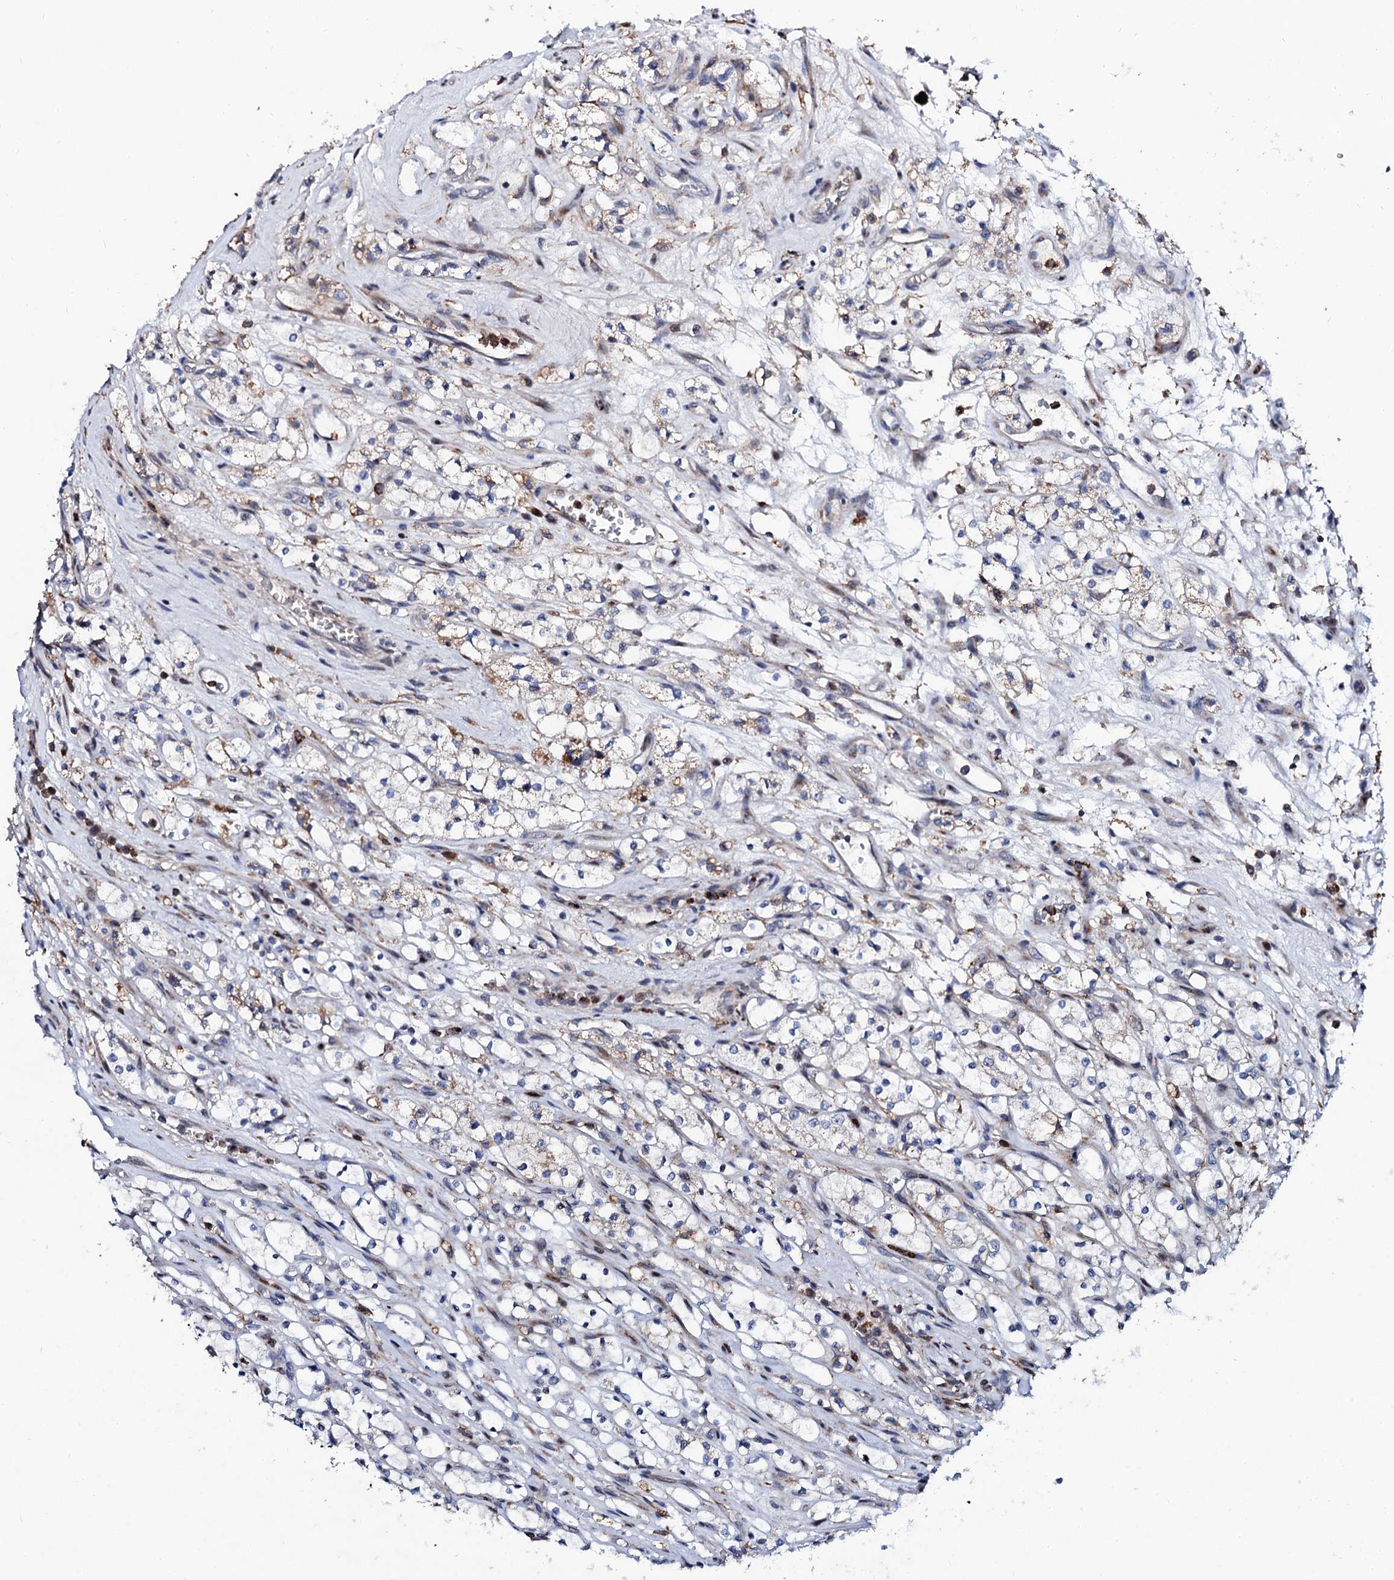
{"staining": {"intensity": "weak", "quantity": "<25%", "location": "cytoplasmic/membranous"}, "tissue": "renal cancer", "cell_type": "Tumor cells", "image_type": "cancer", "snomed": [{"axis": "morphology", "description": "Adenocarcinoma, NOS"}, {"axis": "topography", "description": "Kidney"}], "caption": "An immunohistochemistry (IHC) micrograph of renal adenocarcinoma is shown. There is no staining in tumor cells of renal adenocarcinoma.", "gene": "TCIRG1", "patient": {"sex": "female", "age": 69}}